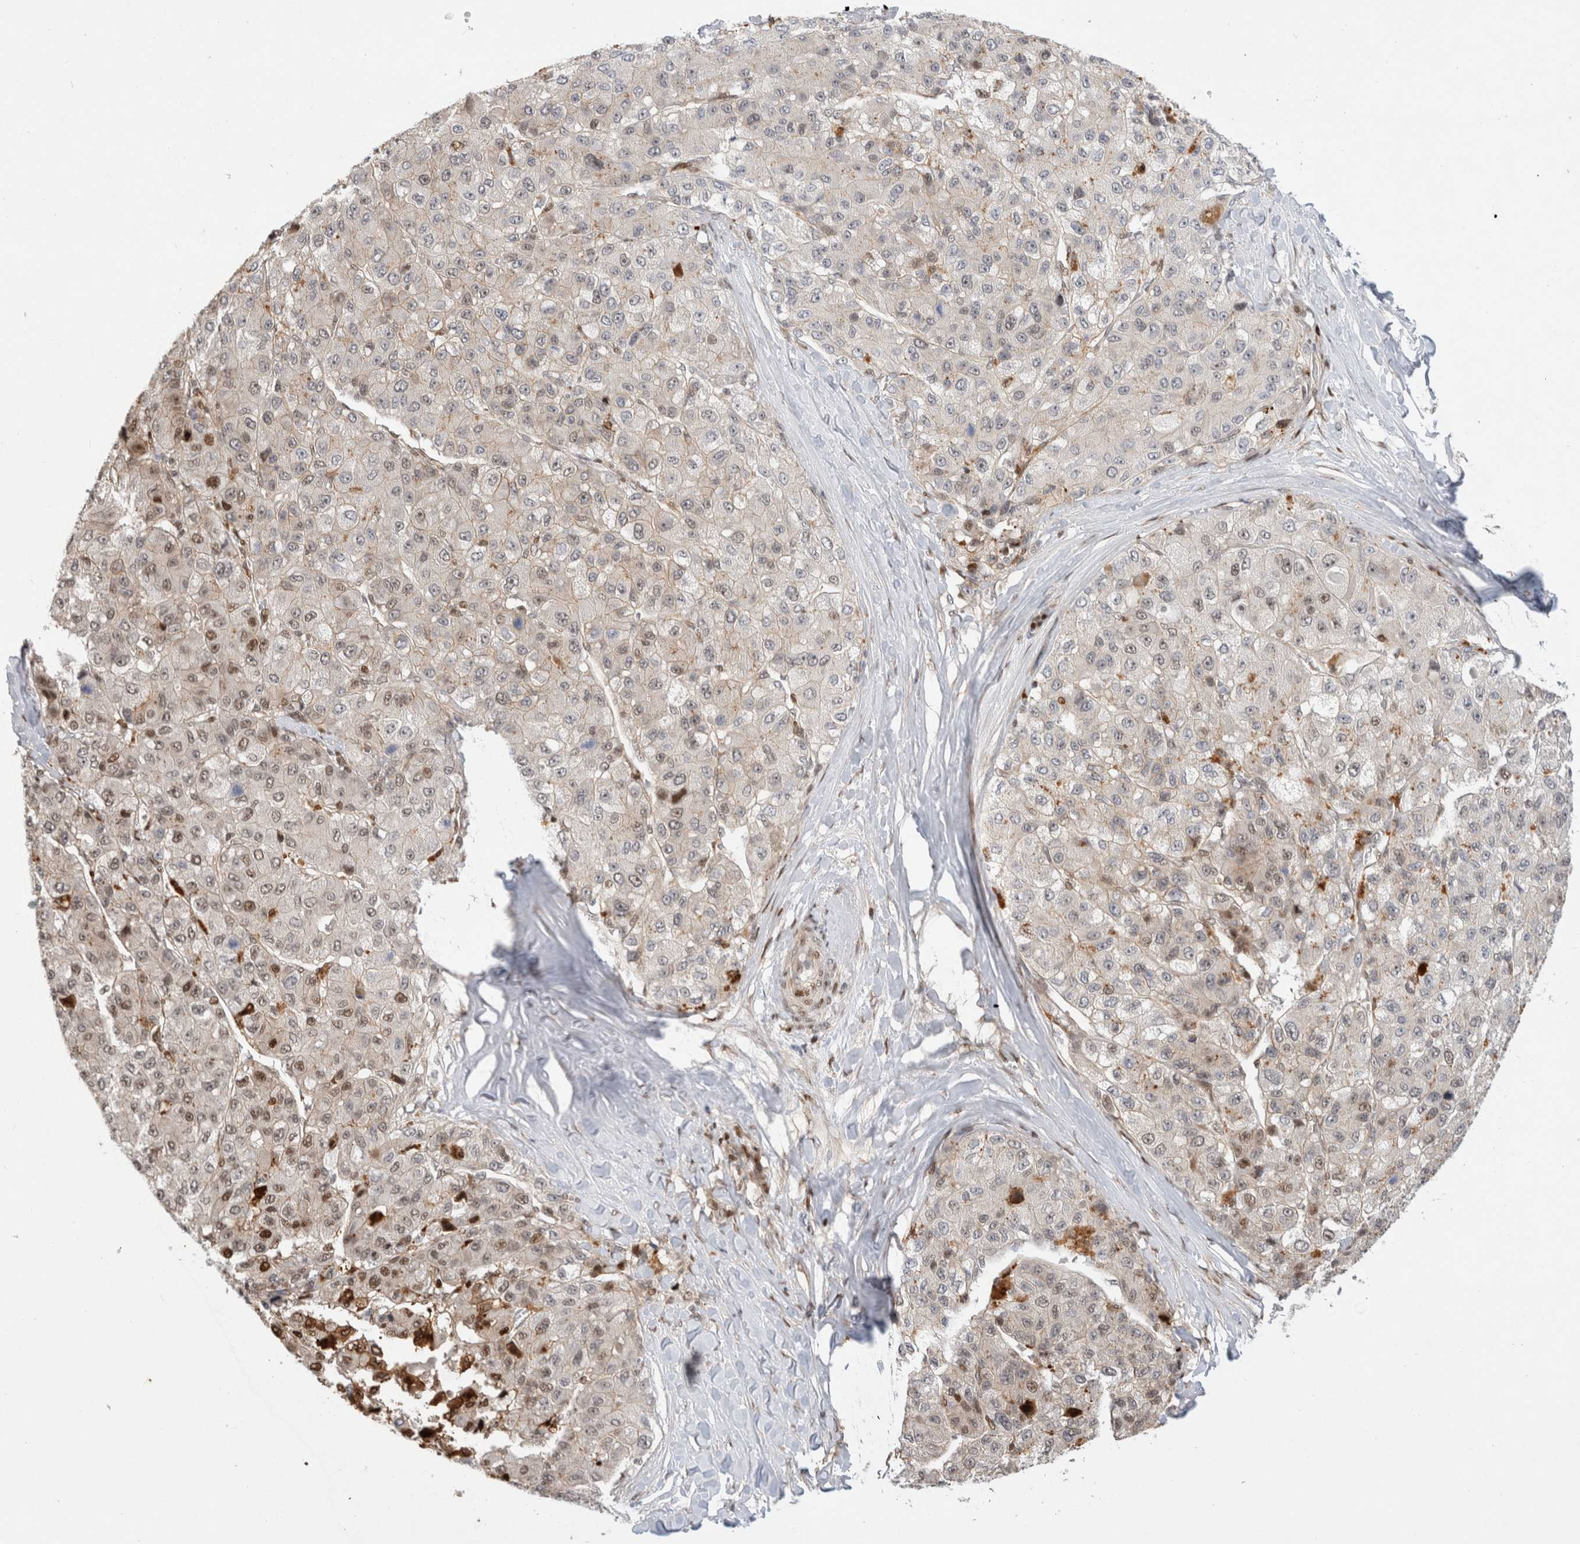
{"staining": {"intensity": "strong", "quantity": "25%-75%", "location": "cytoplasmic/membranous,nuclear"}, "tissue": "liver cancer", "cell_type": "Tumor cells", "image_type": "cancer", "snomed": [{"axis": "morphology", "description": "Carcinoma, Hepatocellular, NOS"}, {"axis": "topography", "description": "Liver"}], "caption": "Immunohistochemical staining of human liver cancer (hepatocellular carcinoma) displays high levels of strong cytoplasmic/membranous and nuclear expression in about 25%-75% of tumor cells.", "gene": "TCF4", "patient": {"sex": "male", "age": 80}}